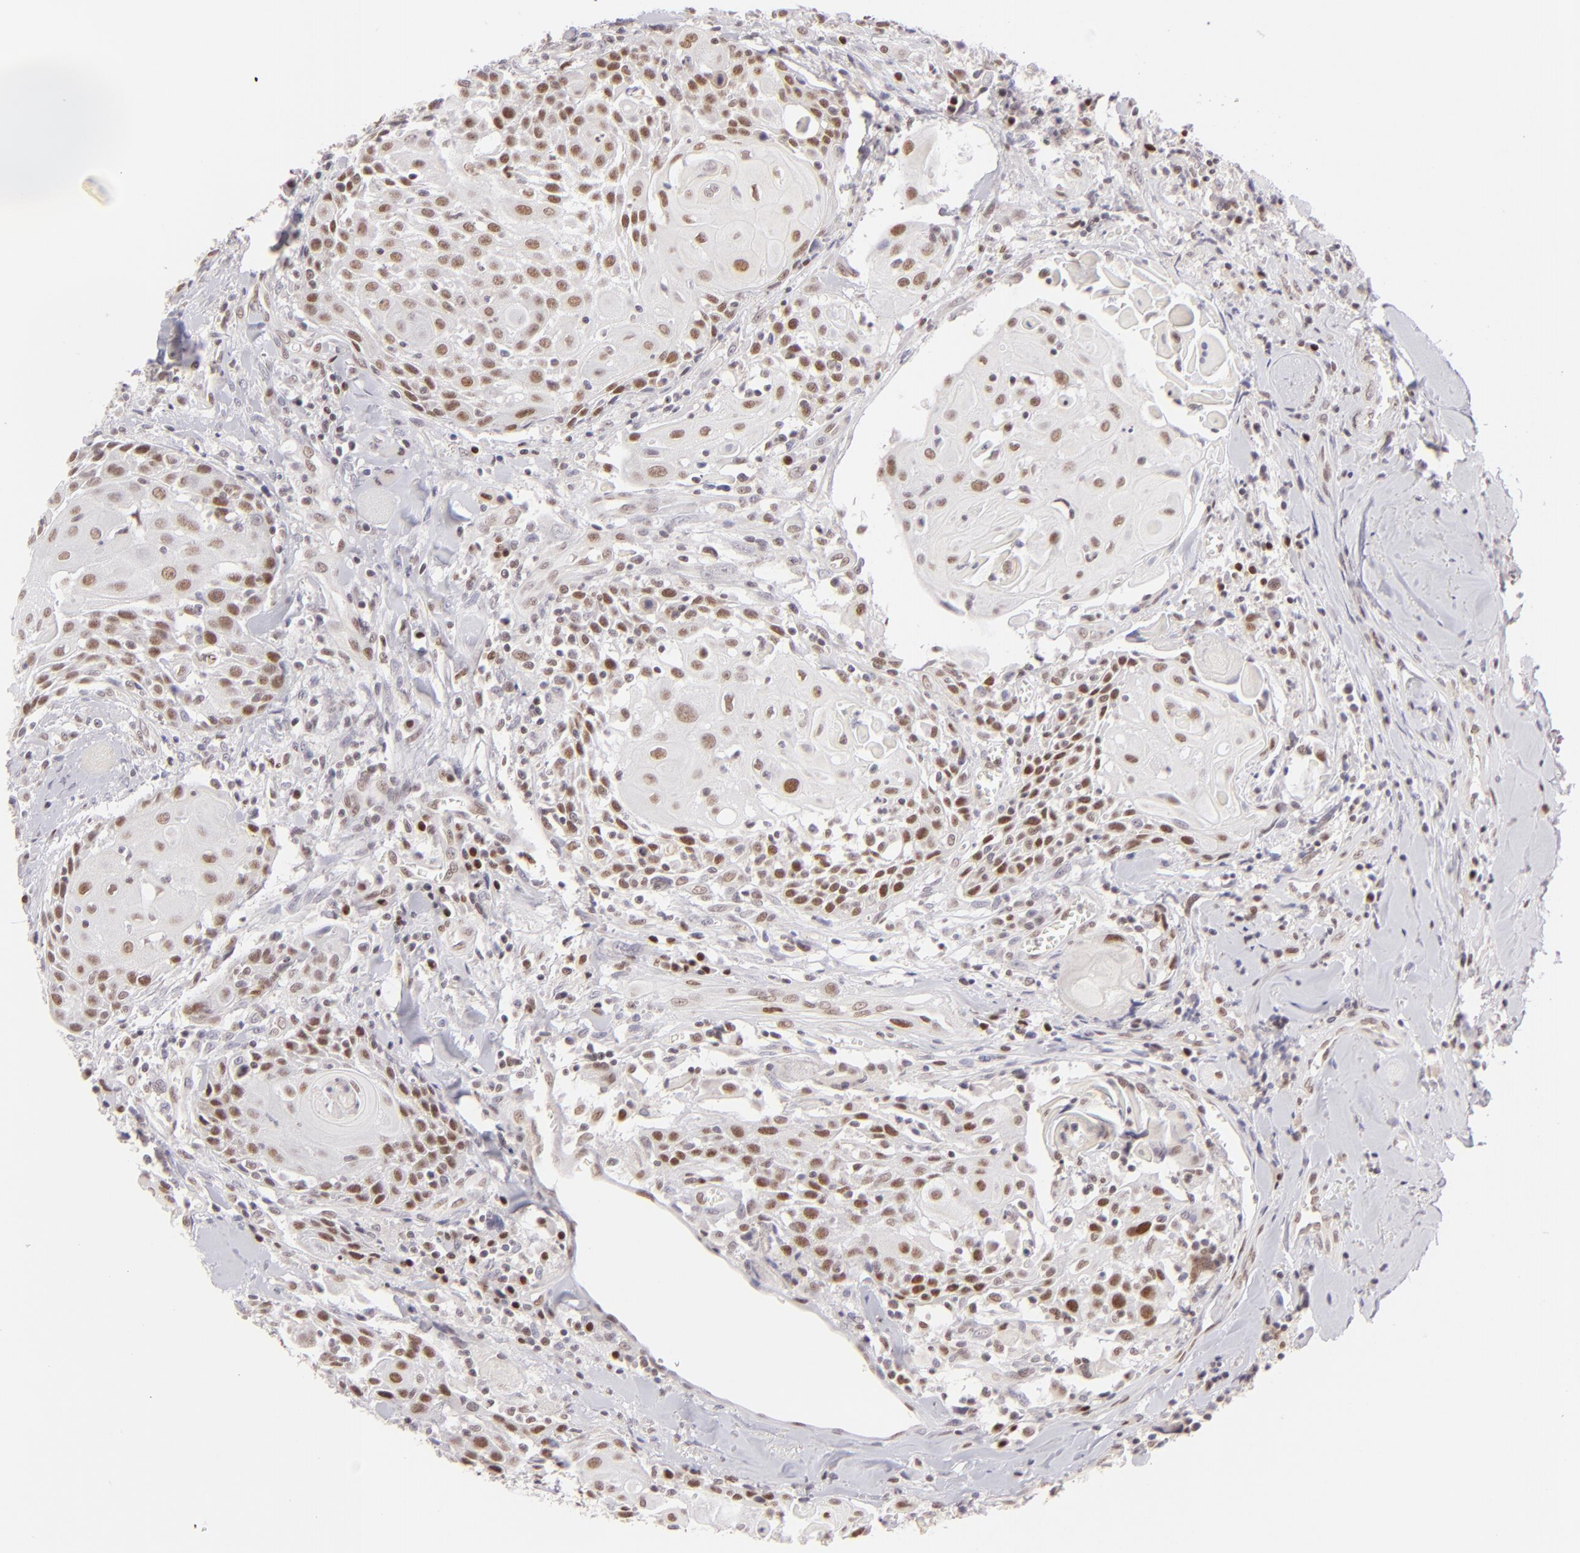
{"staining": {"intensity": "moderate", "quantity": ">75%", "location": "nuclear"}, "tissue": "head and neck cancer", "cell_type": "Tumor cells", "image_type": "cancer", "snomed": [{"axis": "morphology", "description": "Squamous cell carcinoma, NOS"}, {"axis": "topography", "description": "Oral tissue"}, {"axis": "topography", "description": "Head-Neck"}], "caption": "Immunohistochemistry micrograph of neoplastic tissue: head and neck cancer (squamous cell carcinoma) stained using immunohistochemistry (IHC) demonstrates medium levels of moderate protein expression localized specifically in the nuclear of tumor cells, appearing as a nuclear brown color.", "gene": "POU2F1", "patient": {"sex": "female", "age": 82}}